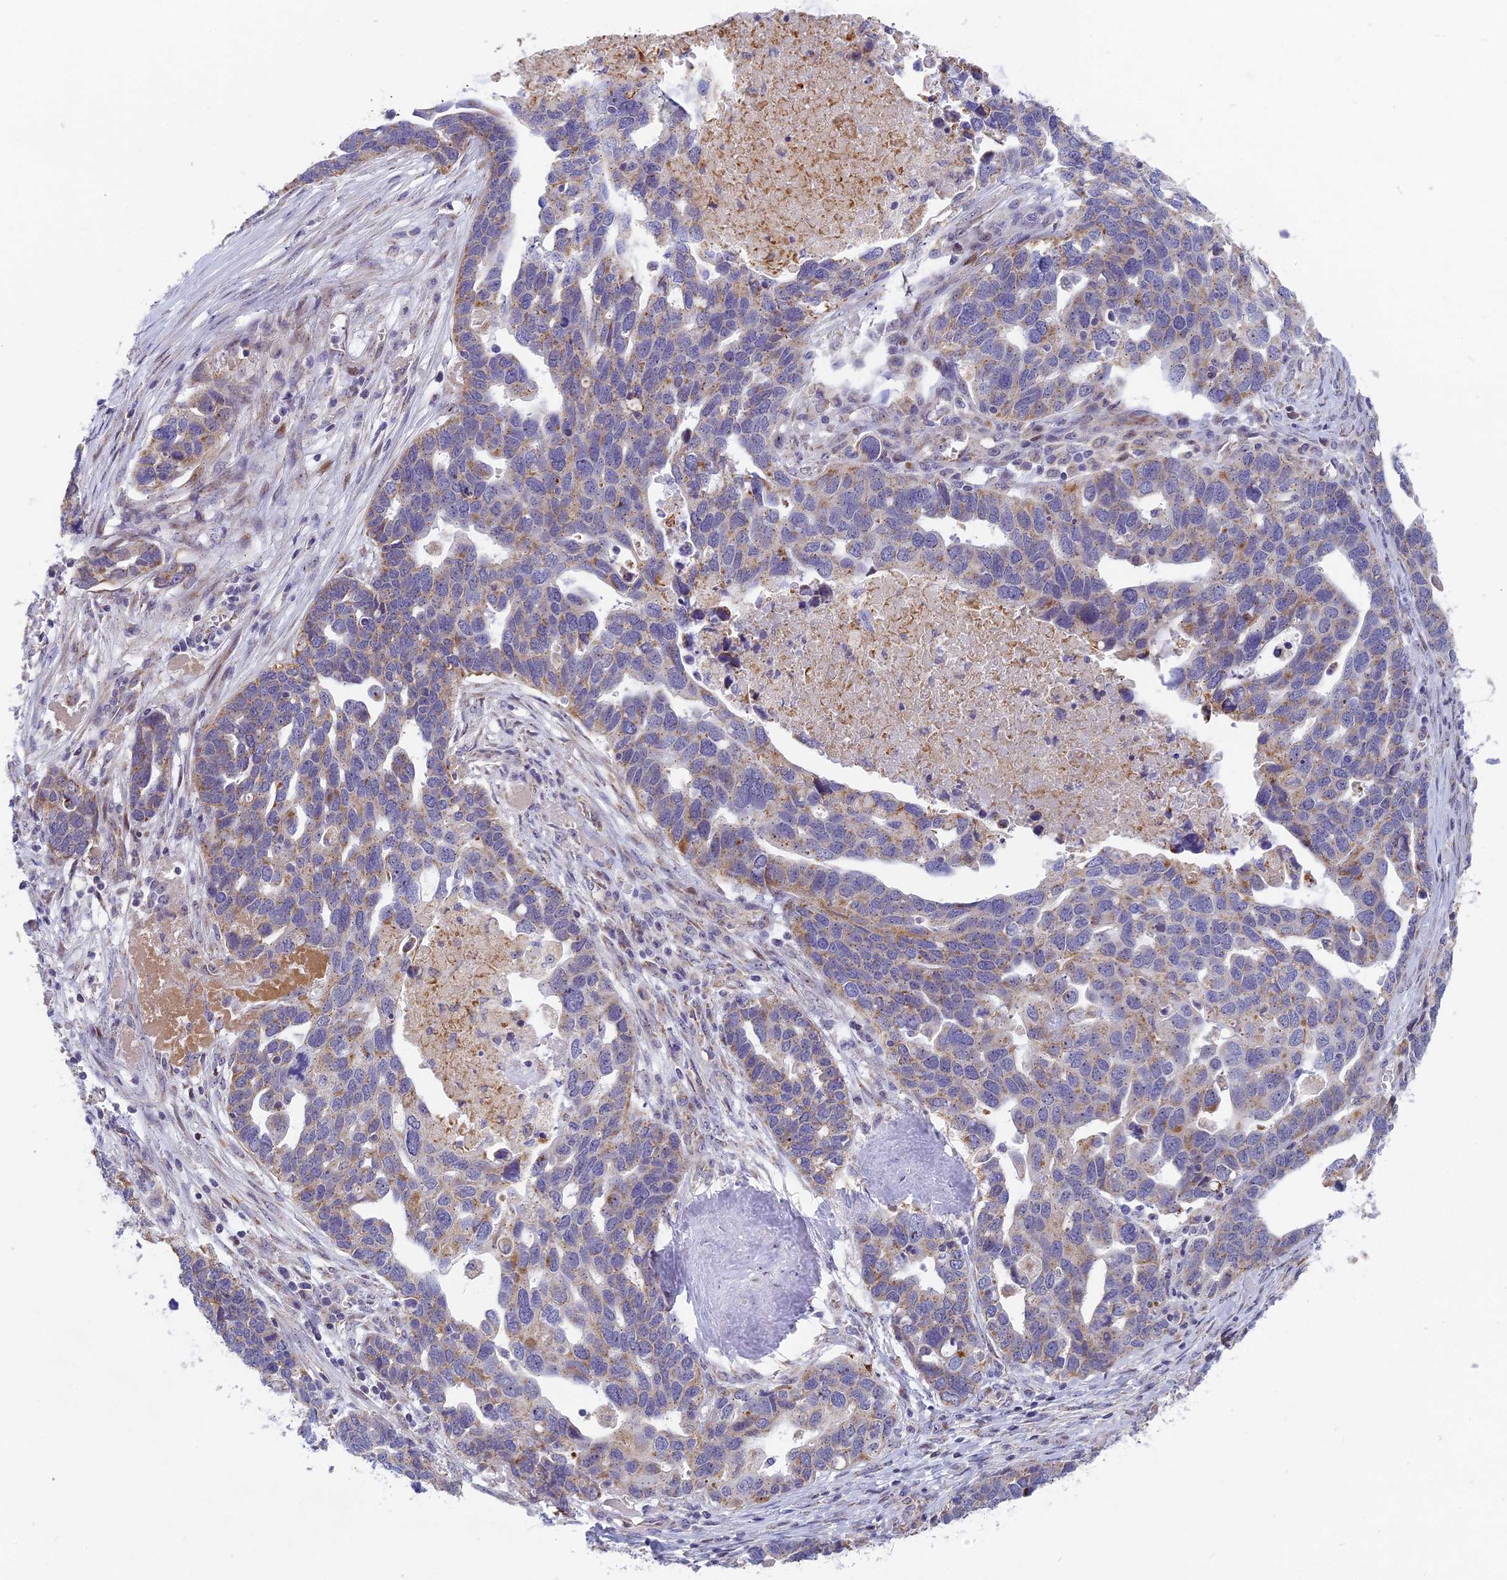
{"staining": {"intensity": "moderate", "quantity": "<25%", "location": "cytoplasmic/membranous"}, "tissue": "ovarian cancer", "cell_type": "Tumor cells", "image_type": "cancer", "snomed": [{"axis": "morphology", "description": "Cystadenocarcinoma, serous, NOS"}, {"axis": "topography", "description": "Ovary"}], "caption": "Tumor cells demonstrate low levels of moderate cytoplasmic/membranous expression in approximately <25% of cells in human ovarian cancer.", "gene": "DTWD1", "patient": {"sex": "female", "age": 54}}